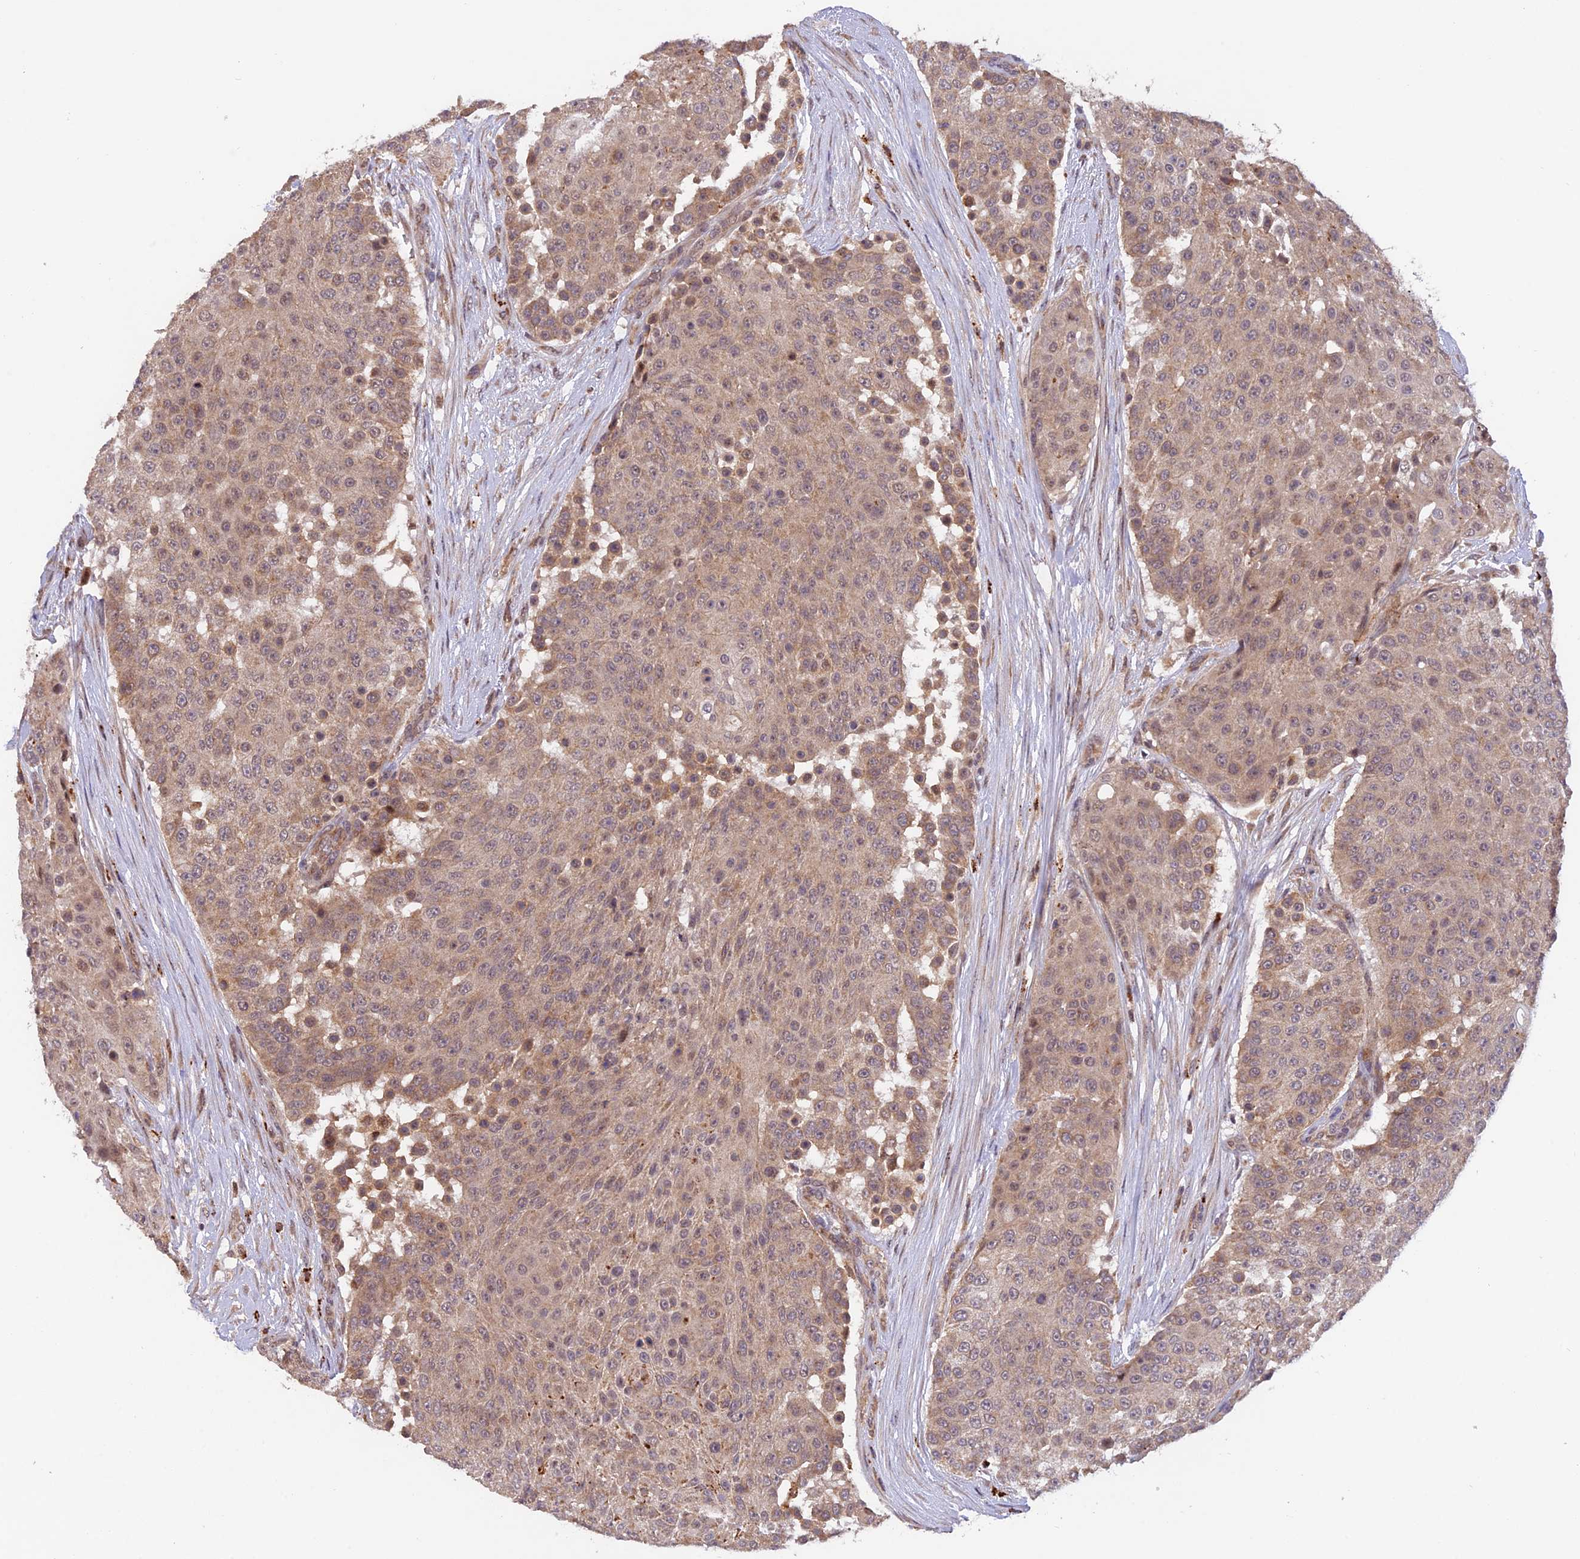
{"staining": {"intensity": "weak", "quantity": ">75%", "location": "cytoplasmic/membranous"}, "tissue": "urothelial cancer", "cell_type": "Tumor cells", "image_type": "cancer", "snomed": [{"axis": "morphology", "description": "Urothelial carcinoma, High grade"}, {"axis": "topography", "description": "Urinary bladder"}], "caption": "Protein expression analysis of urothelial cancer exhibits weak cytoplasmic/membranous expression in approximately >75% of tumor cells. Using DAB (3,3'-diaminobenzidine) (brown) and hematoxylin (blue) stains, captured at high magnification using brightfield microscopy.", "gene": "MNS1", "patient": {"sex": "female", "age": 63}}